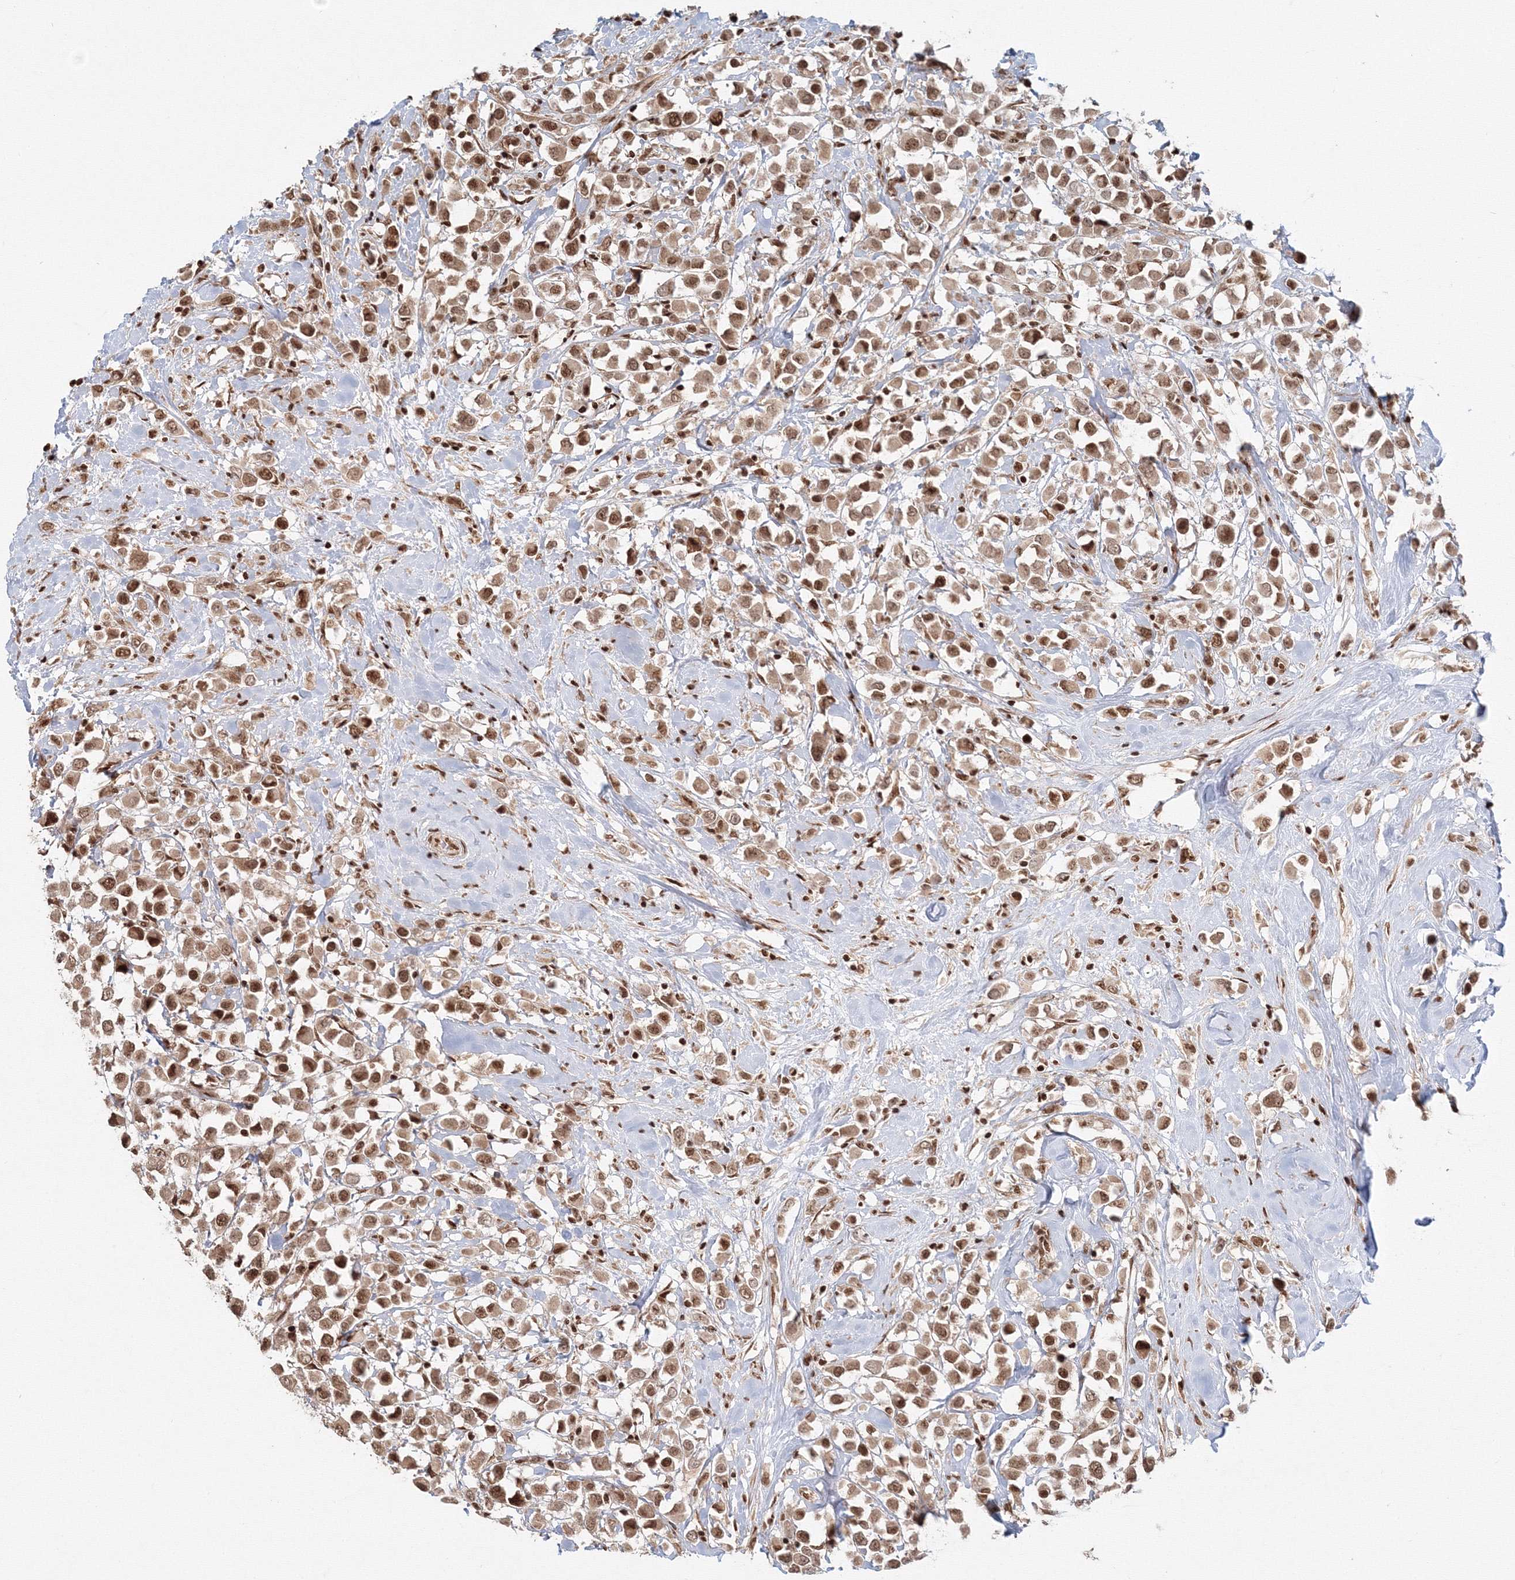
{"staining": {"intensity": "moderate", "quantity": ">75%", "location": "nuclear"}, "tissue": "breast cancer", "cell_type": "Tumor cells", "image_type": "cancer", "snomed": [{"axis": "morphology", "description": "Duct carcinoma"}, {"axis": "topography", "description": "Breast"}], "caption": "Protein expression analysis of infiltrating ductal carcinoma (breast) demonstrates moderate nuclear positivity in approximately >75% of tumor cells. (brown staining indicates protein expression, while blue staining denotes nuclei).", "gene": "KIF20A", "patient": {"sex": "female", "age": 61}}